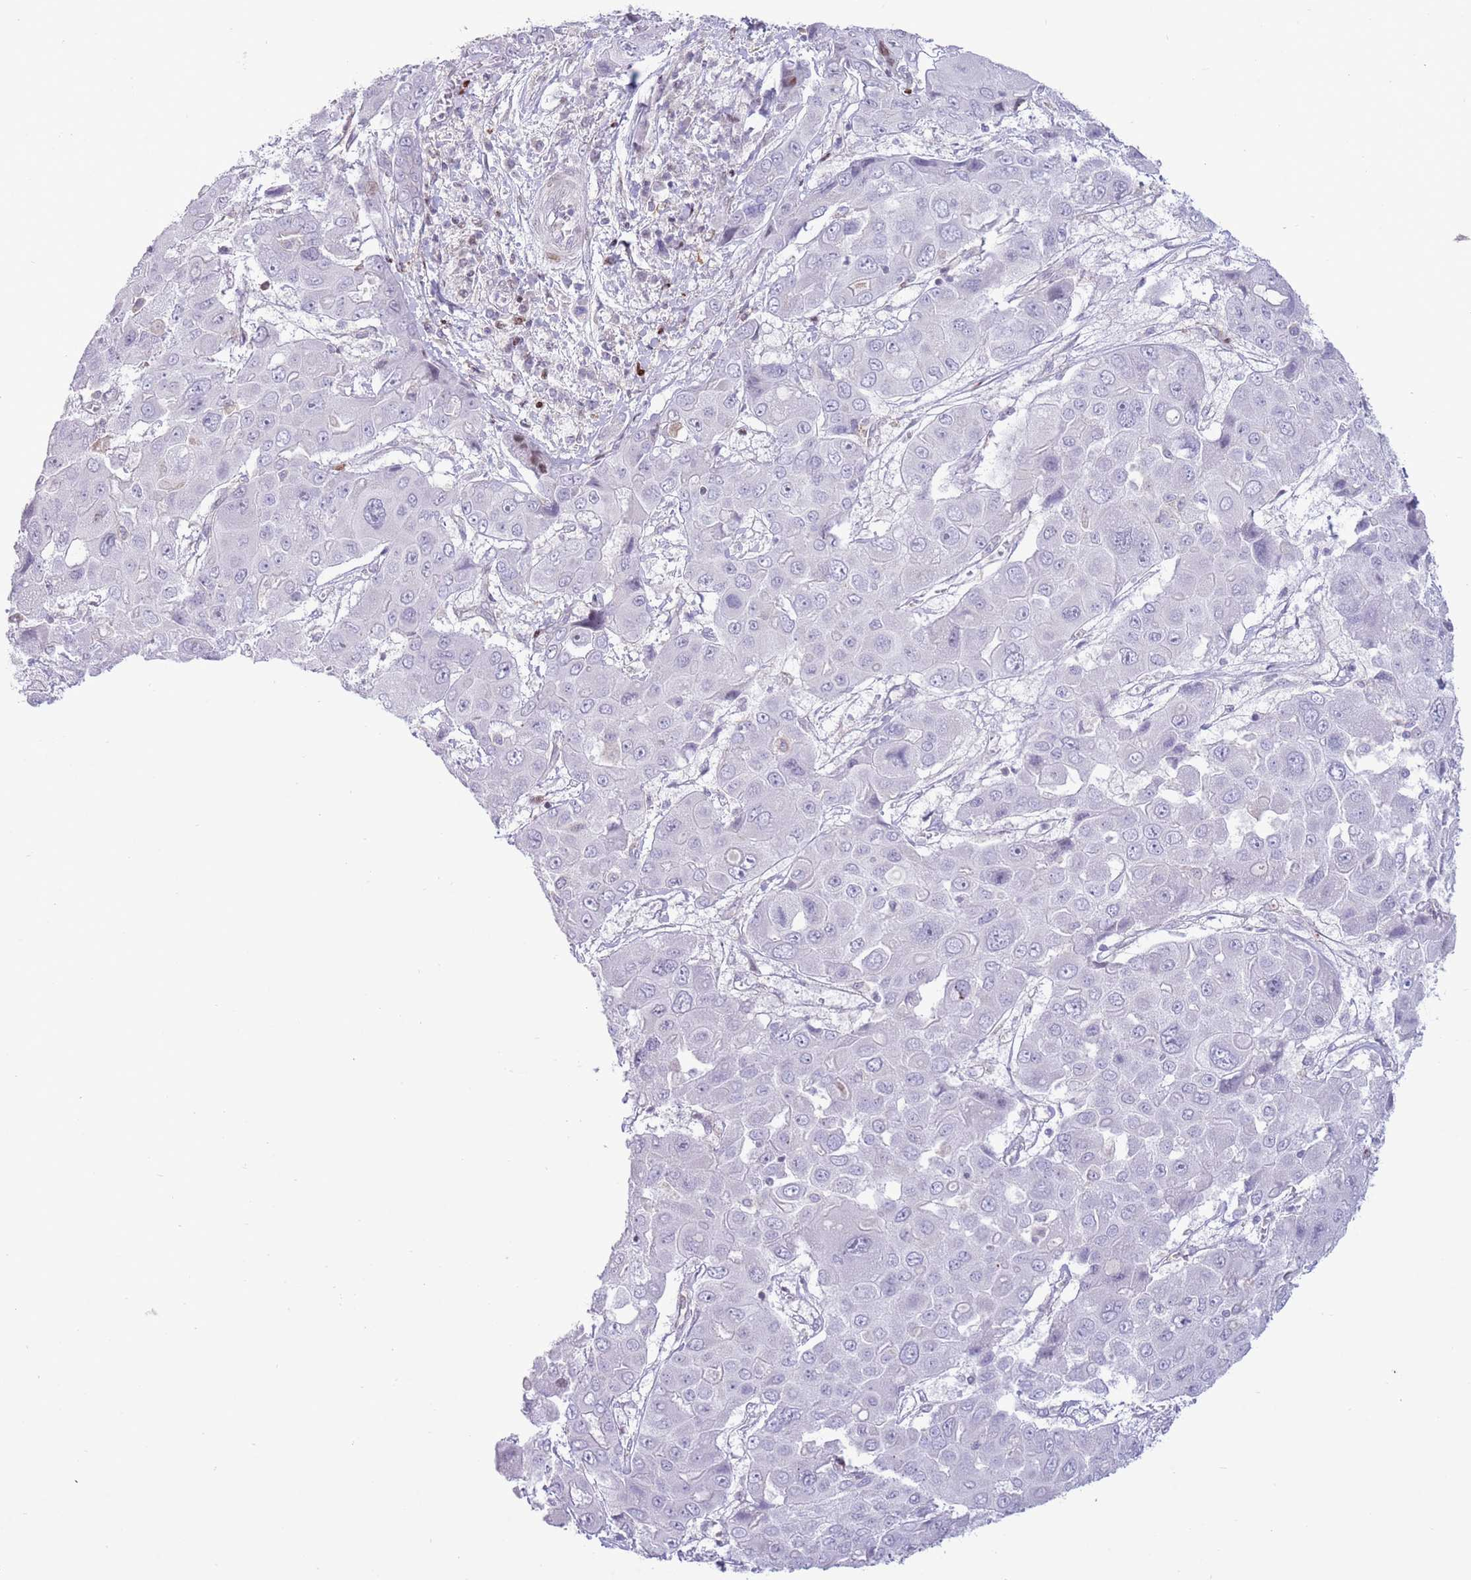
{"staining": {"intensity": "negative", "quantity": "none", "location": "none"}, "tissue": "liver cancer", "cell_type": "Tumor cells", "image_type": "cancer", "snomed": [{"axis": "morphology", "description": "Cholangiocarcinoma"}, {"axis": "topography", "description": "Liver"}], "caption": "Tumor cells show no significant positivity in liver cholangiocarcinoma.", "gene": "ANO8", "patient": {"sex": "male", "age": 67}}